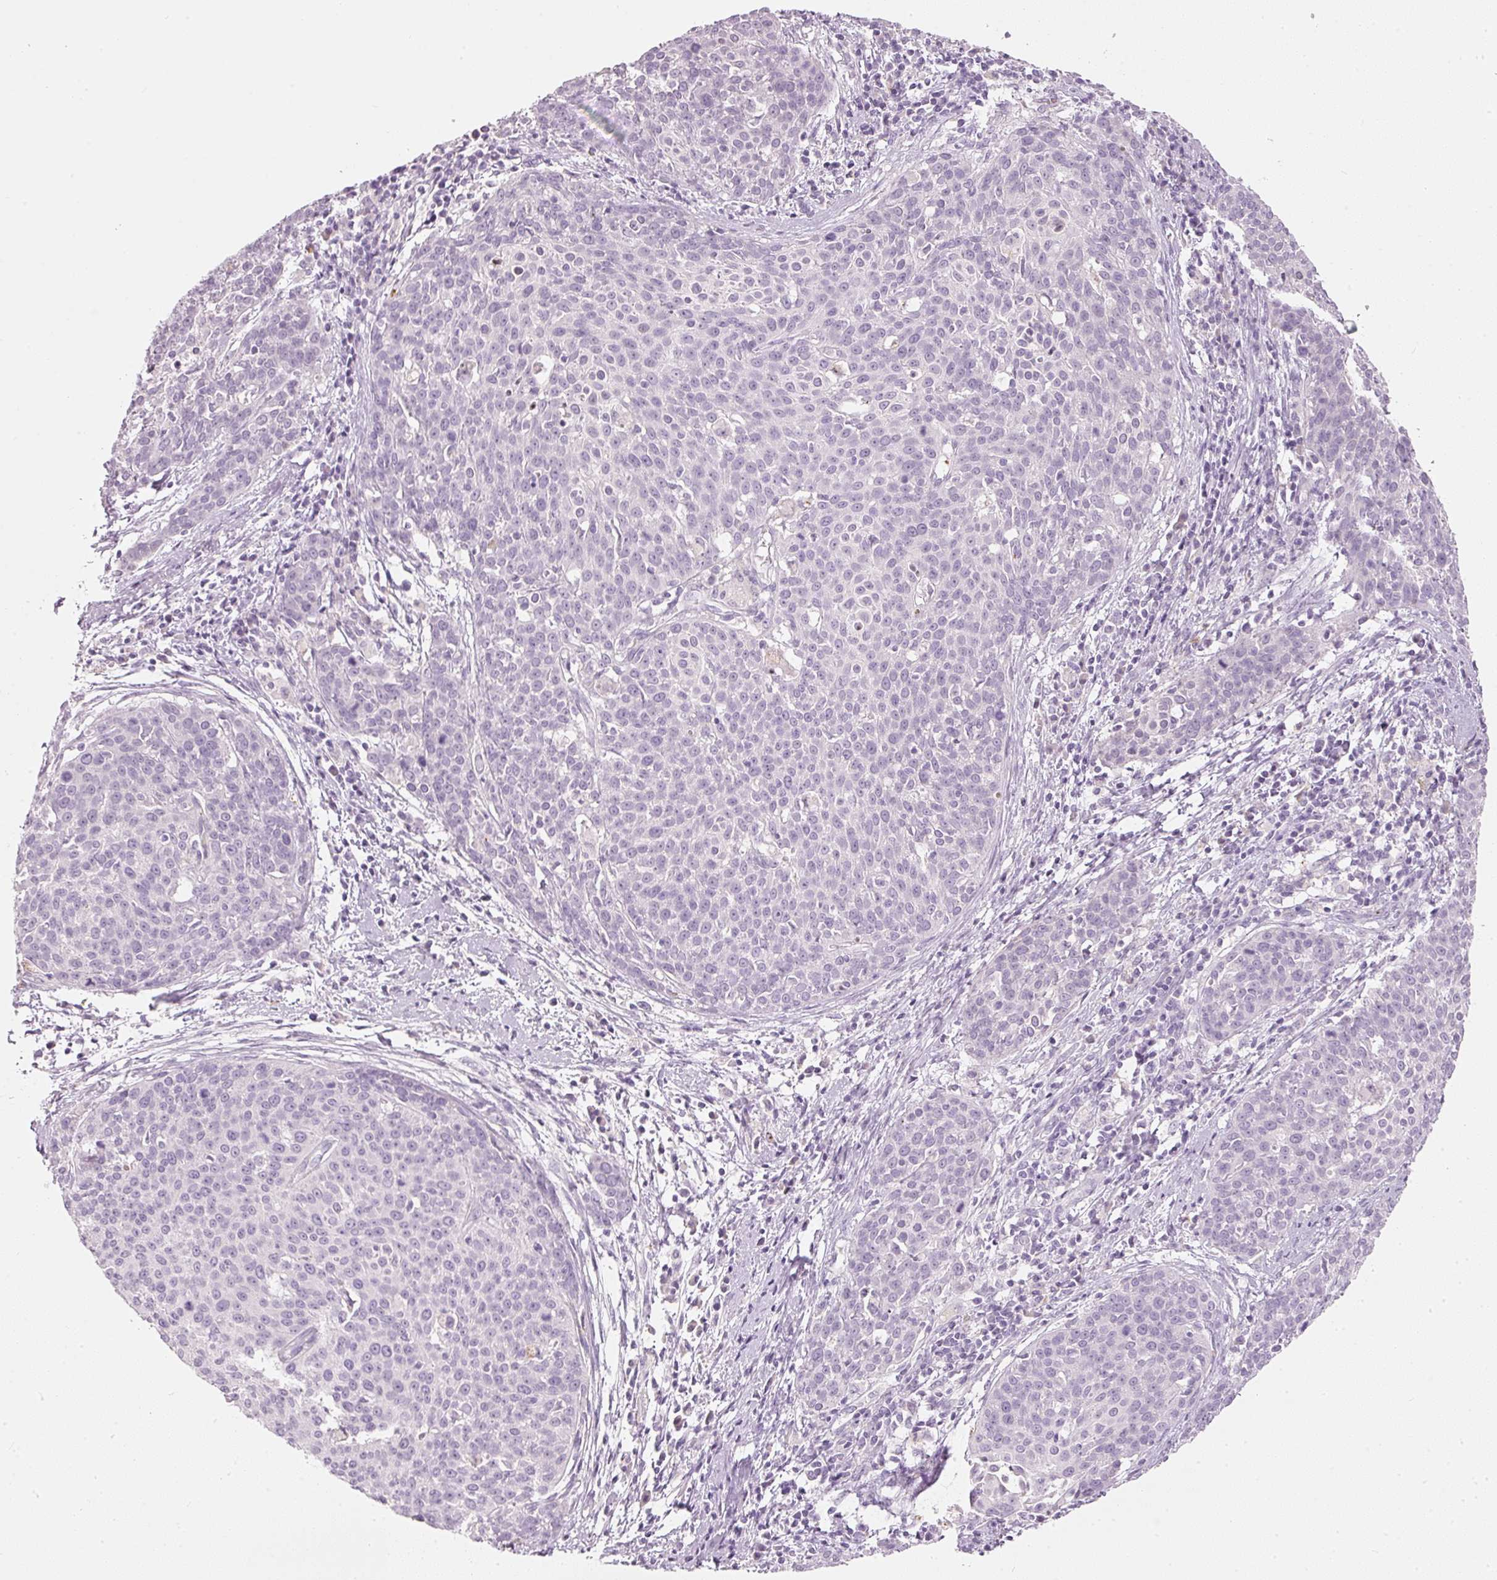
{"staining": {"intensity": "negative", "quantity": "none", "location": "none"}, "tissue": "cervical cancer", "cell_type": "Tumor cells", "image_type": "cancer", "snomed": [{"axis": "morphology", "description": "Squamous cell carcinoma, NOS"}, {"axis": "topography", "description": "Cervix"}], "caption": "Tumor cells show no significant protein staining in cervical cancer (squamous cell carcinoma).", "gene": "LECT2", "patient": {"sex": "female", "age": 38}}